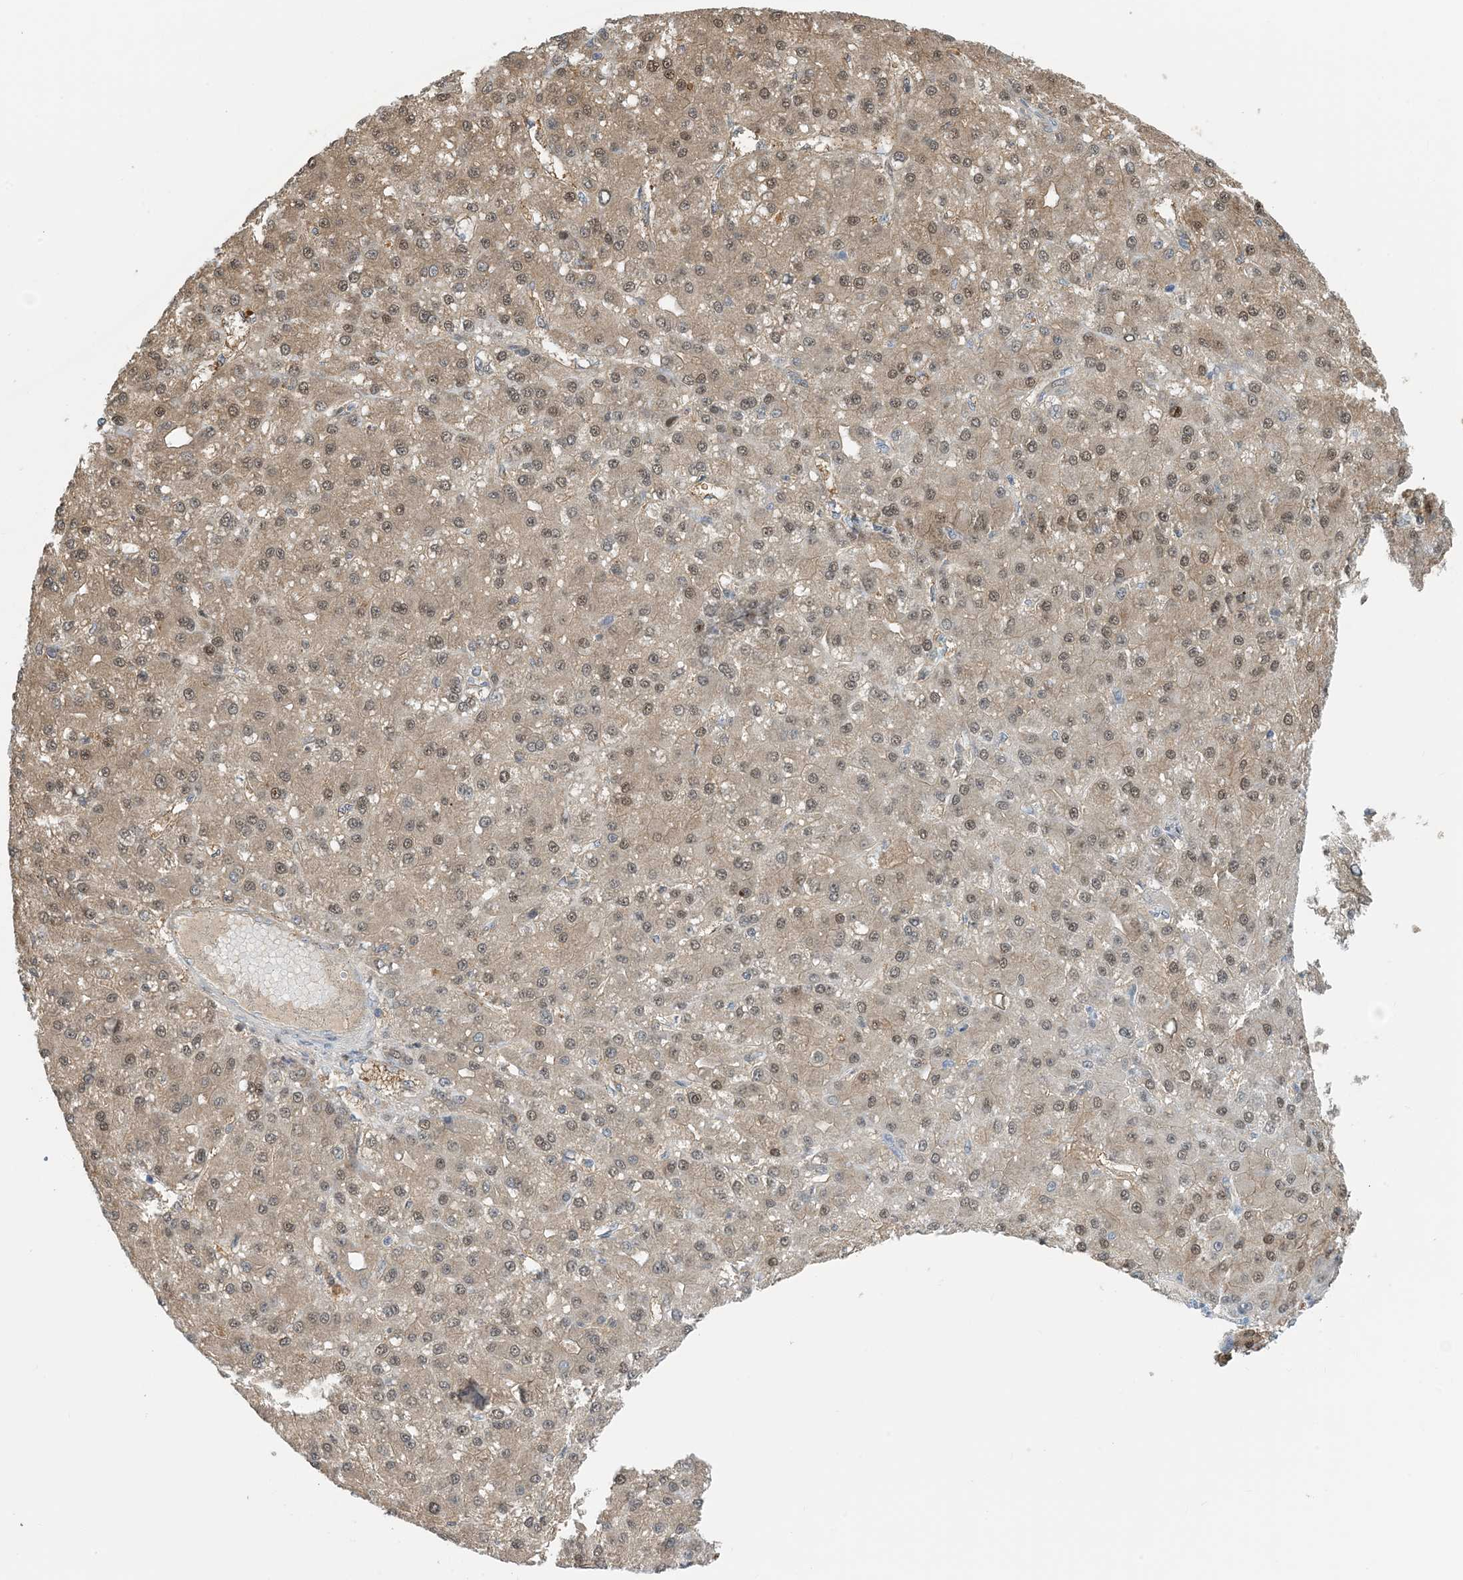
{"staining": {"intensity": "moderate", "quantity": ">75%", "location": "cytoplasmic/membranous,nuclear"}, "tissue": "liver cancer", "cell_type": "Tumor cells", "image_type": "cancer", "snomed": [{"axis": "morphology", "description": "Carcinoma, Hepatocellular, NOS"}, {"axis": "topography", "description": "Liver"}], "caption": "Human hepatocellular carcinoma (liver) stained for a protein (brown) reveals moderate cytoplasmic/membranous and nuclear positive staining in approximately >75% of tumor cells.", "gene": "HEMK1", "patient": {"sex": "male", "age": 67}}